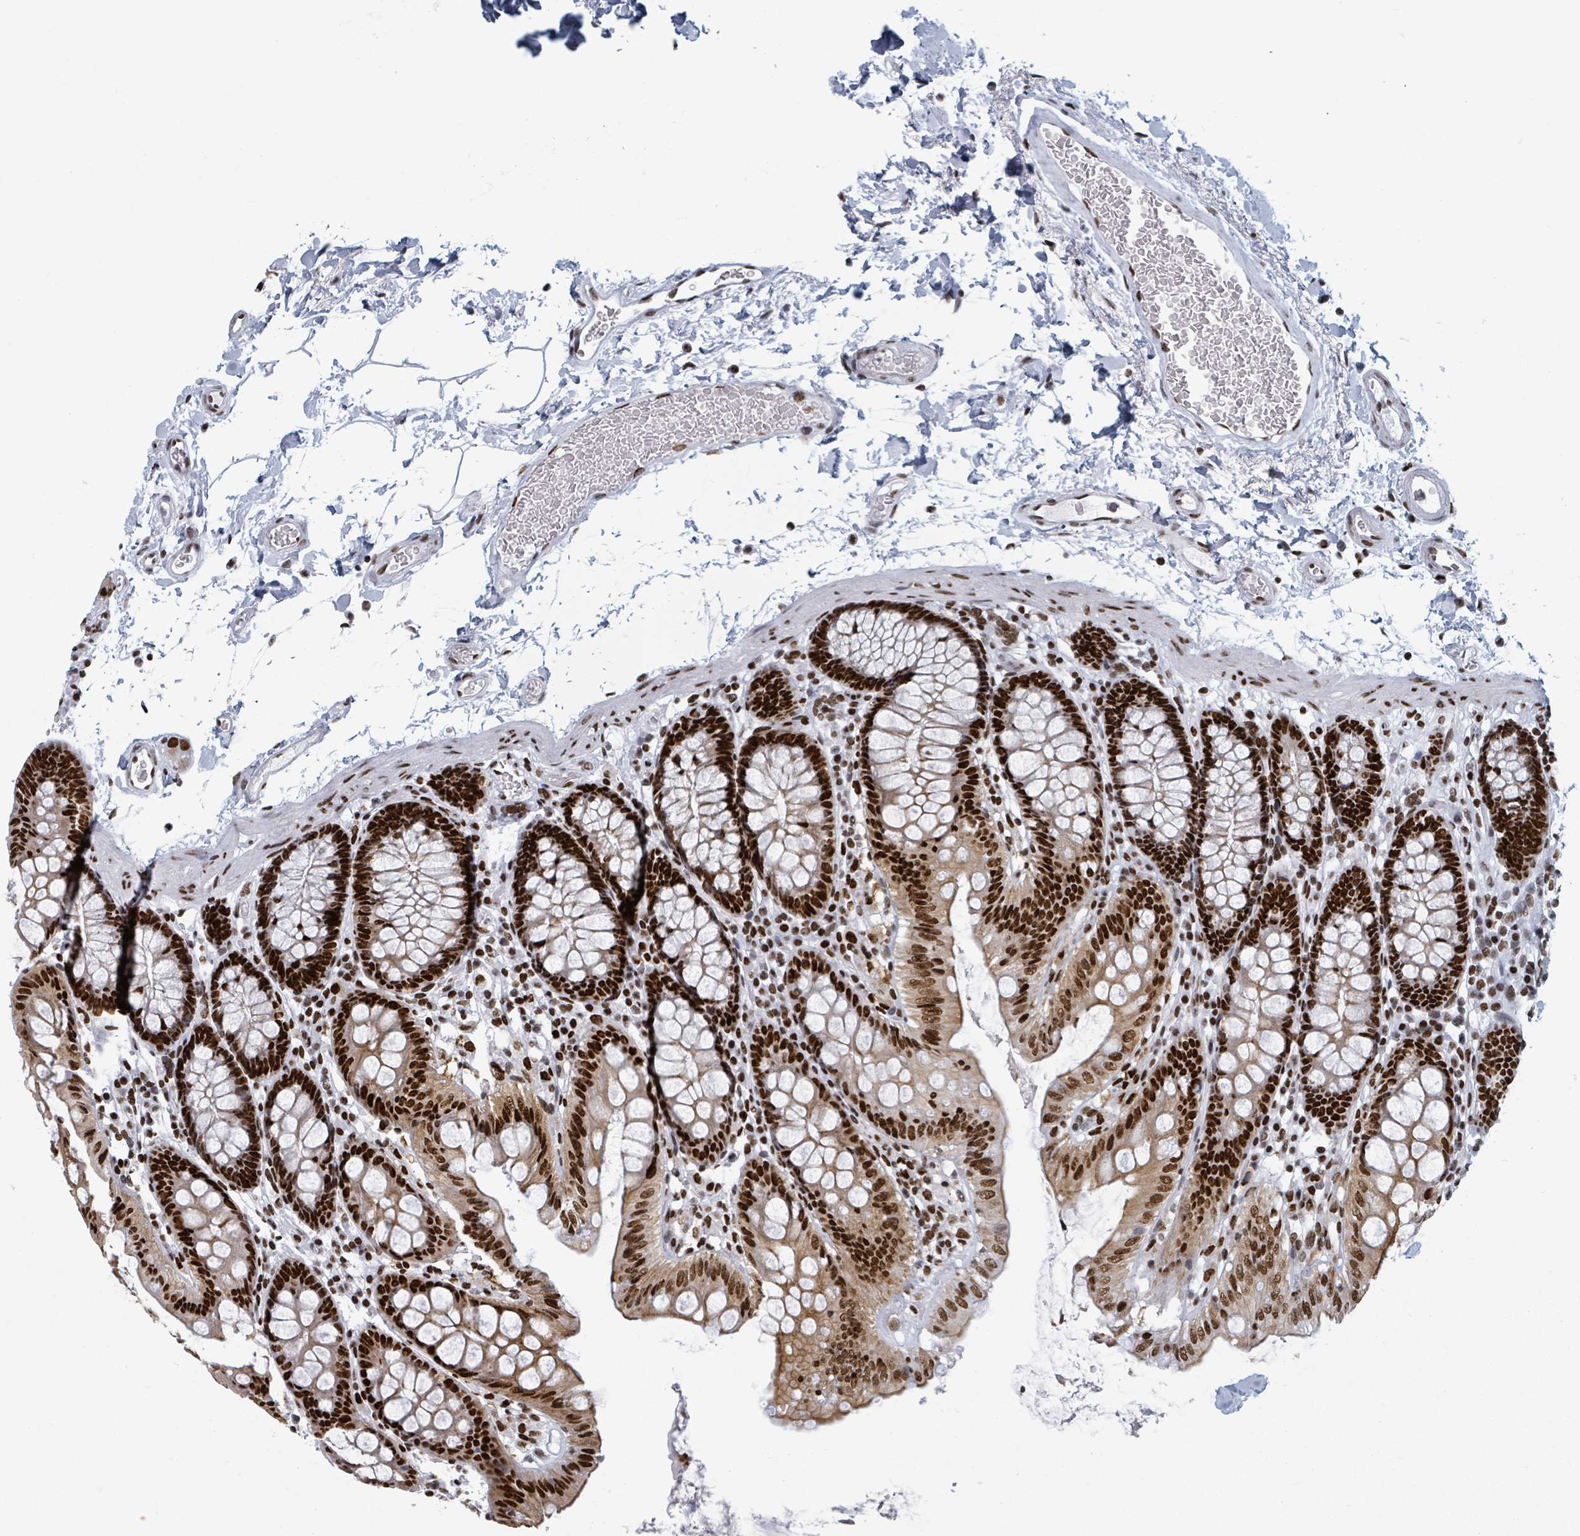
{"staining": {"intensity": "moderate", "quantity": ">75%", "location": "nuclear"}, "tissue": "colon", "cell_type": "Endothelial cells", "image_type": "normal", "snomed": [{"axis": "morphology", "description": "Normal tissue, NOS"}, {"axis": "topography", "description": "Colon"}], "caption": "This histopathology image displays immunohistochemistry (IHC) staining of benign human colon, with medium moderate nuclear expression in about >75% of endothelial cells.", "gene": "DHX16", "patient": {"sex": "male", "age": 75}}